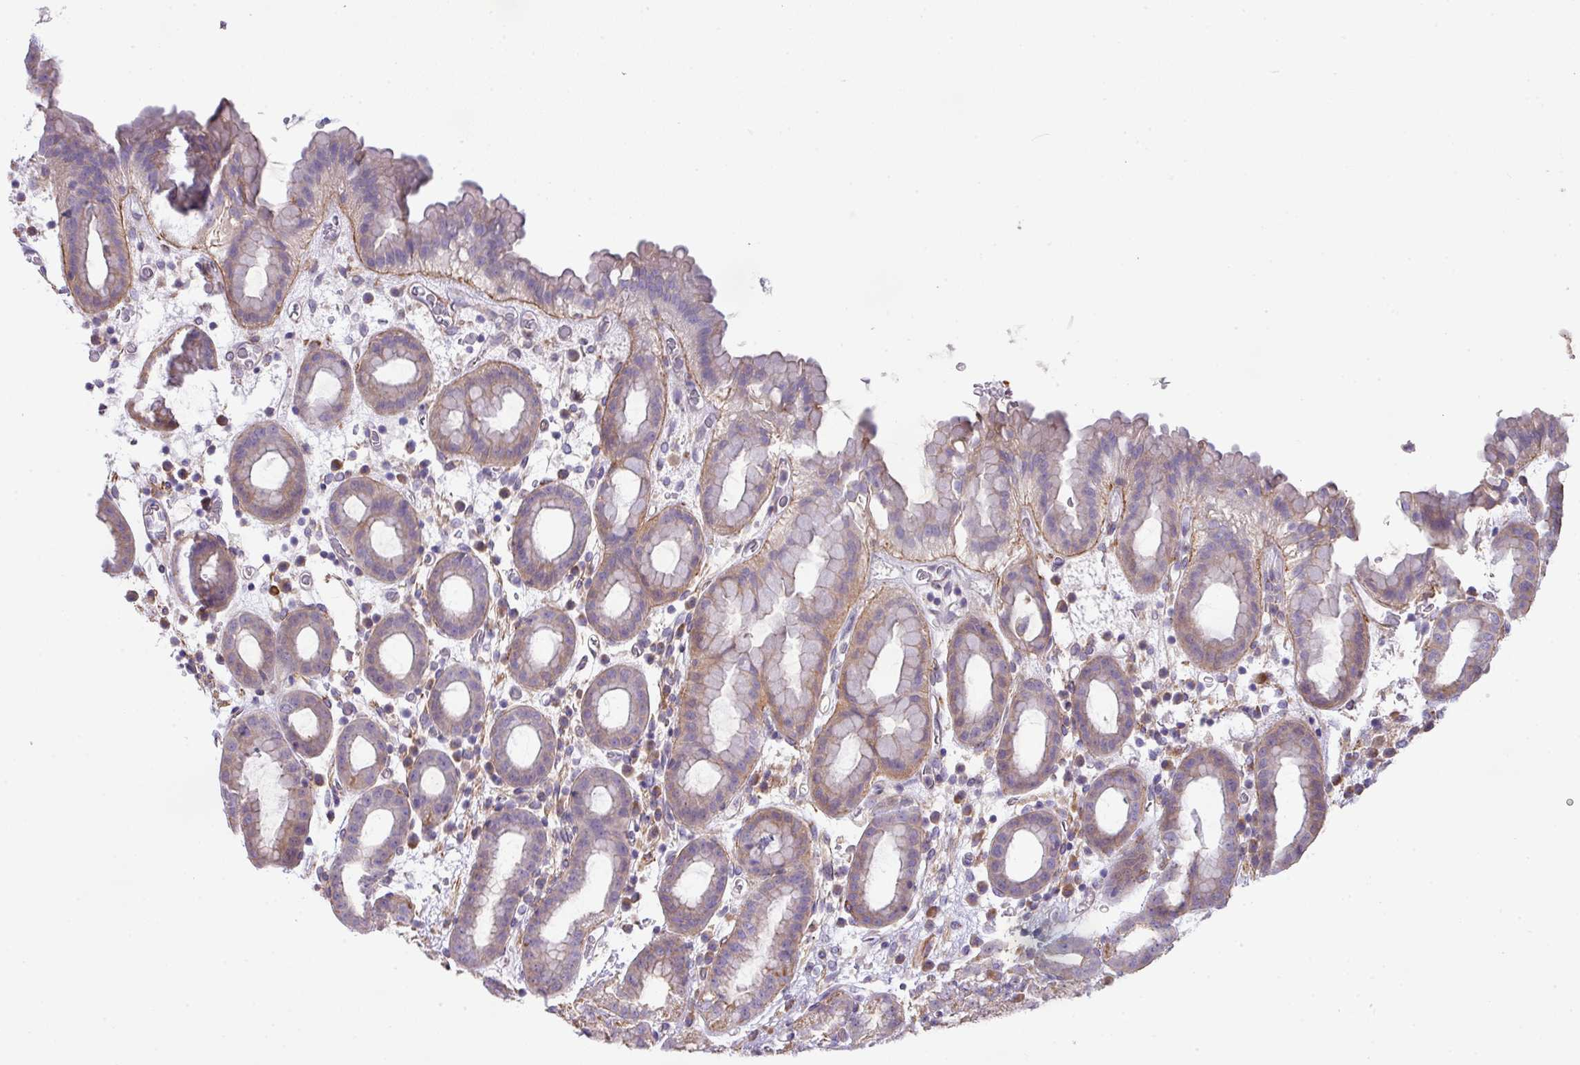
{"staining": {"intensity": "weak", "quantity": "25%-75%", "location": "cytoplasmic/membranous"}, "tissue": "stomach", "cell_type": "Glandular cells", "image_type": "normal", "snomed": [{"axis": "morphology", "description": "Normal tissue, NOS"}, {"axis": "topography", "description": "Stomach, upper"}, {"axis": "topography", "description": "Stomach, lower"}, {"axis": "topography", "description": "Small intestine"}], "caption": "An IHC histopathology image of unremarkable tissue is shown. Protein staining in brown highlights weak cytoplasmic/membranous positivity in stomach within glandular cells.", "gene": "LRRC41", "patient": {"sex": "male", "age": 68}}